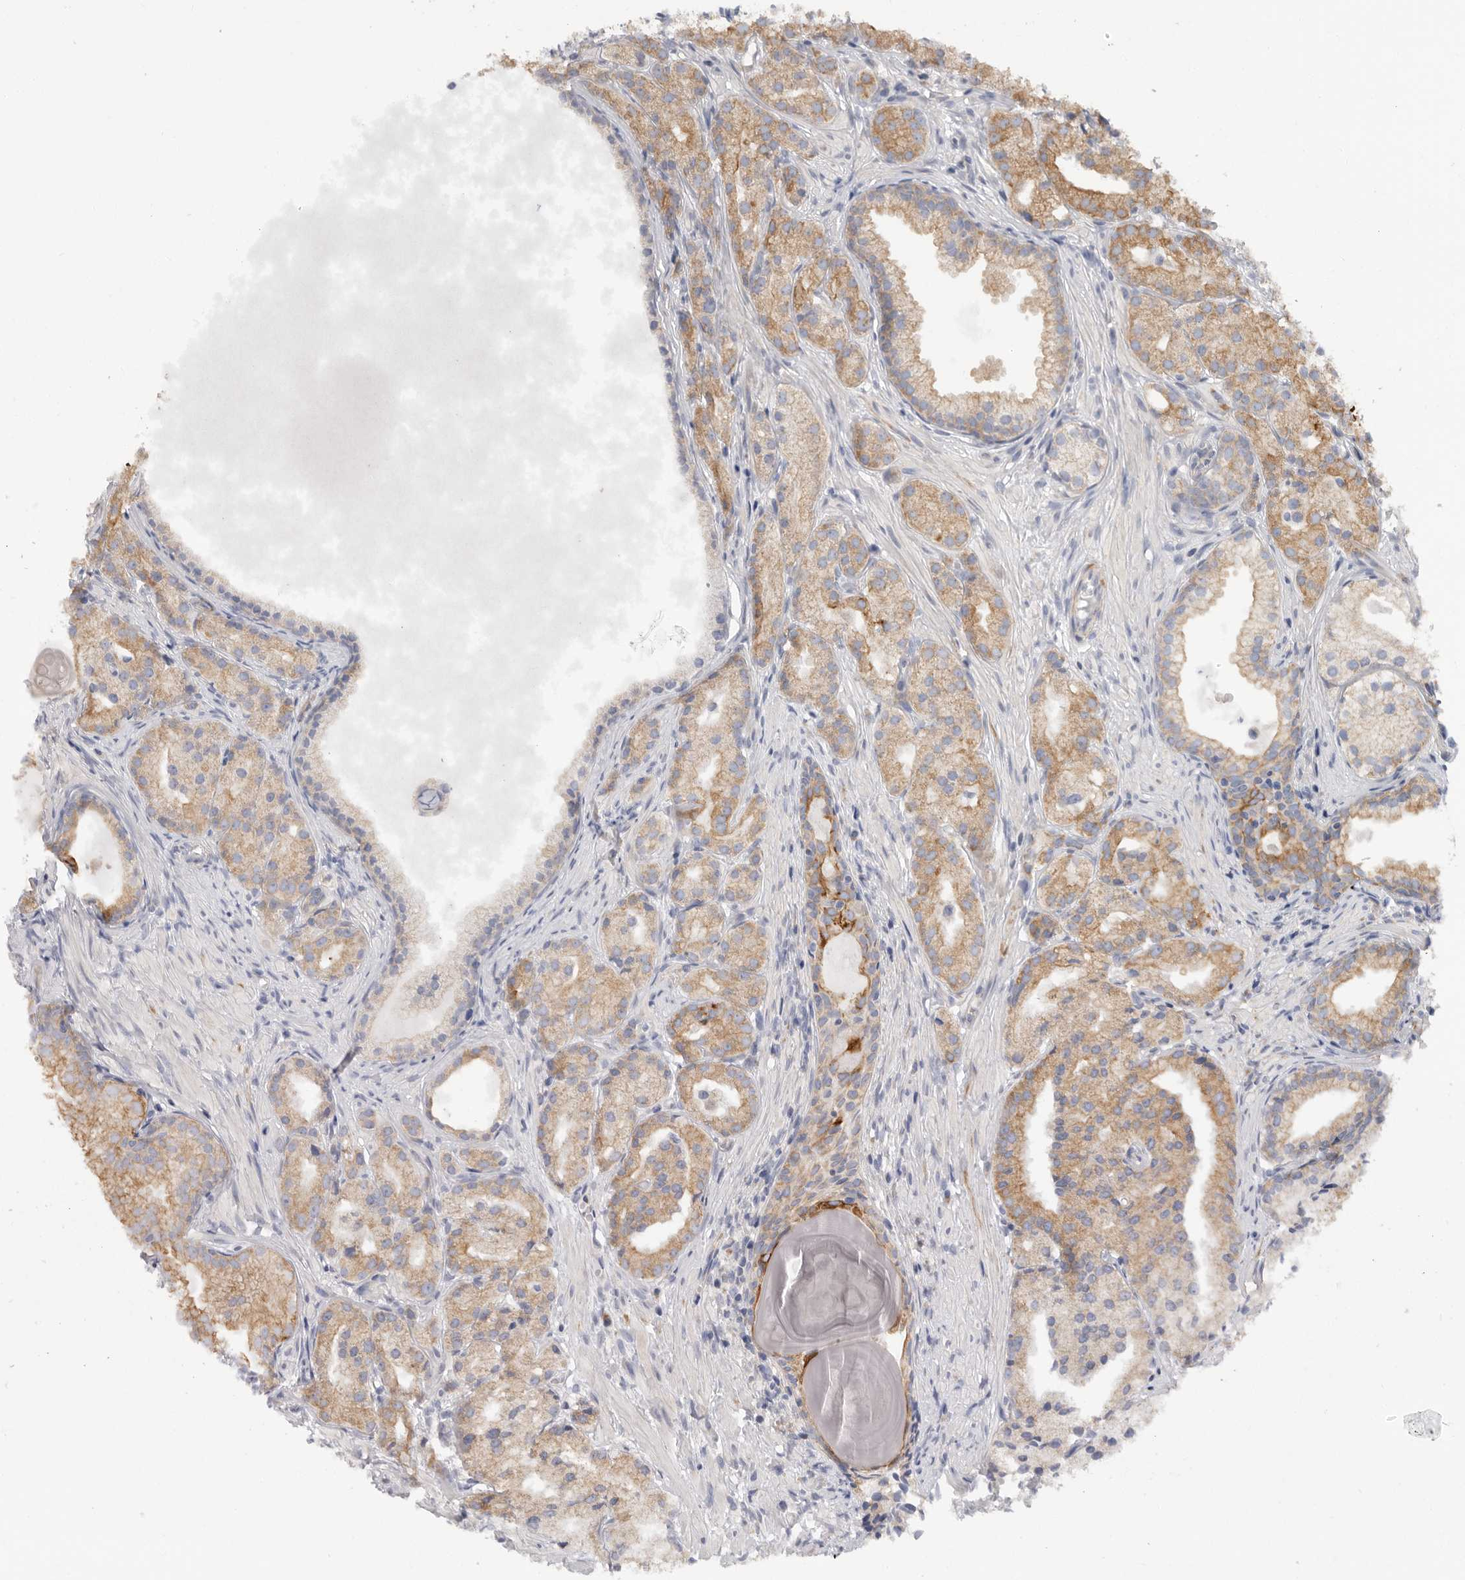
{"staining": {"intensity": "moderate", "quantity": ">75%", "location": "cytoplasmic/membranous"}, "tissue": "prostate cancer", "cell_type": "Tumor cells", "image_type": "cancer", "snomed": [{"axis": "morphology", "description": "Adenocarcinoma, Low grade"}, {"axis": "topography", "description": "Prostate"}], "caption": "Protein analysis of prostate low-grade adenocarcinoma tissue exhibits moderate cytoplasmic/membranous expression in about >75% of tumor cells.", "gene": "MTFR1L", "patient": {"sex": "male", "age": 88}}